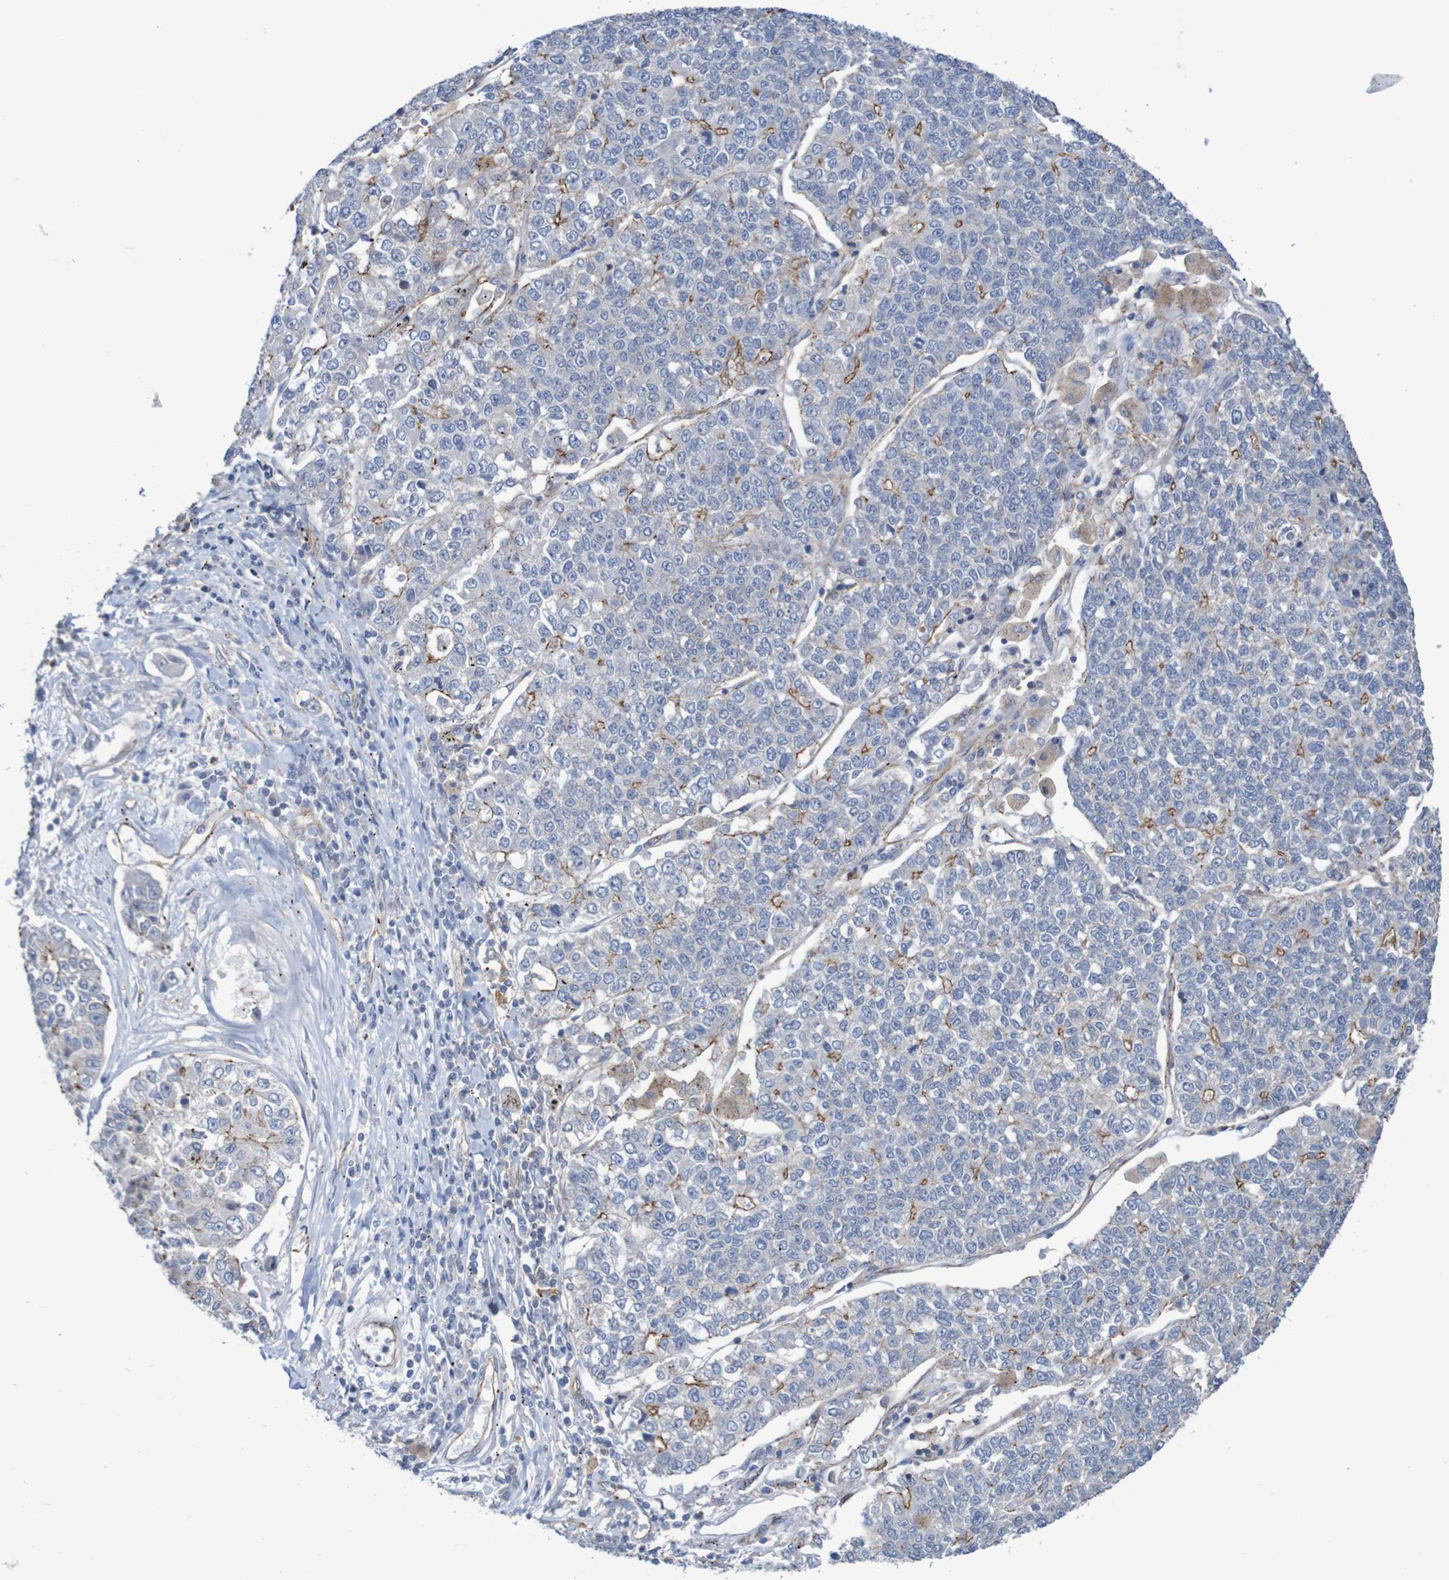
{"staining": {"intensity": "moderate", "quantity": "<25%", "location": "cytoplasmic/membranous"}, "tissue": "lung cancer", "cell_type": "Tumor cells", "image_type": "cancer", "snomed": [{"axis": "morphology", "description": "Adenocarcinoma, NOS"}, {"axis": "topography", "description": "Lung"}], "caption": "Immunohistochemical staining of lung cancer (adenocarcinoma) demonstrates low levels of moderate cytoplasmic/membranous expression in approximately <25% of tumor cells.", "gene": "NECTIN2", "patient": {"sex": "male", "age": 49}}